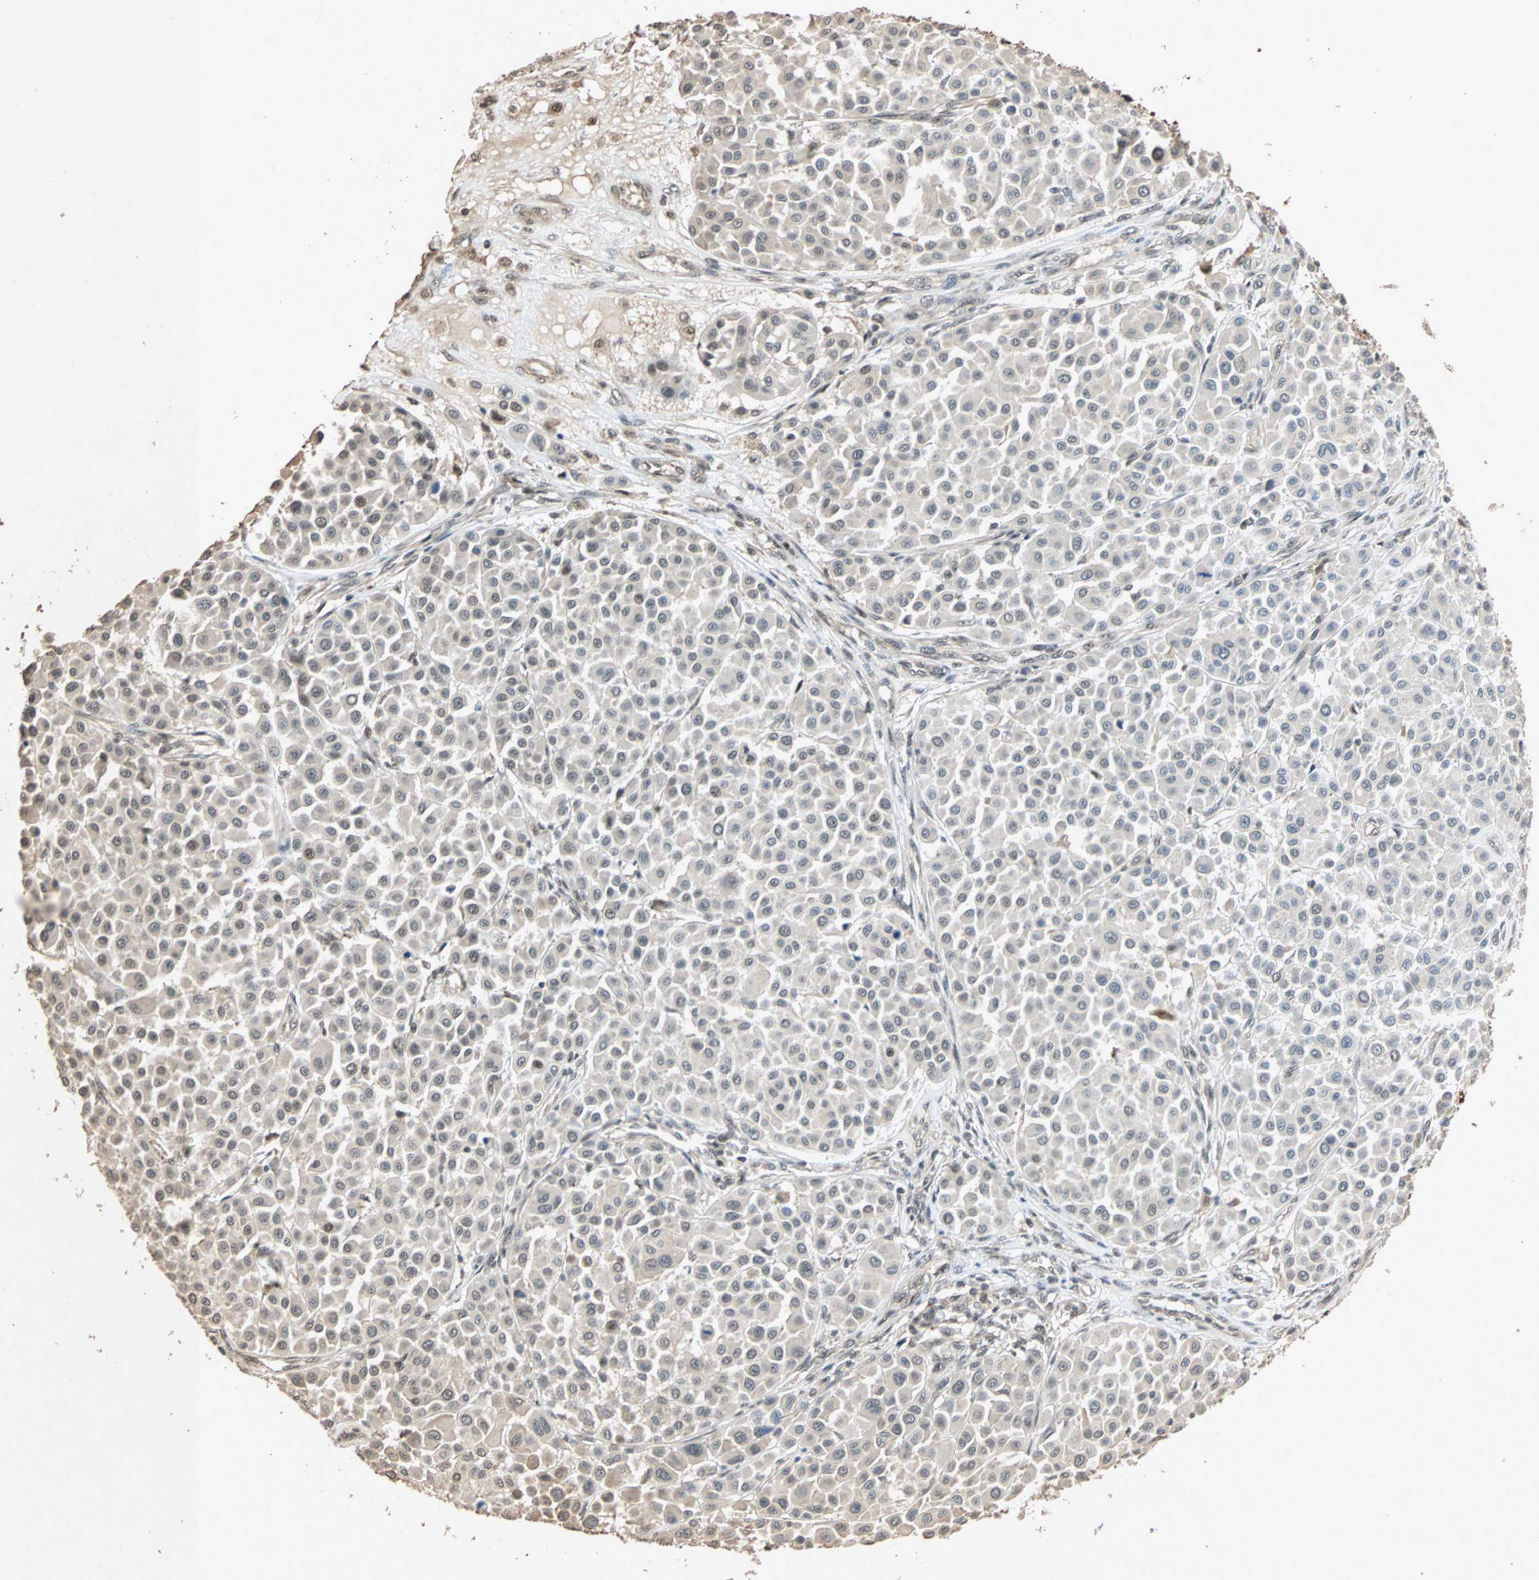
{"staining": {"intensity": "weak", "quantity": "<25%", "location": "cytoplasmic/membranous"}, "tissue": "melanoma", "cell_type": "Tumor cells", "image_type": "cancer", "snomed": [{"axis": "morphology", "description": "Malignant melanoma, Metastatic site"}, {"axis": "topography", "description": "Soft tissue"}], "caption": "Malignant melanoma (metastatic site) stained for a protein using IHC demonstrates no positivity tumor cells.", "gene": "CDC5L", "patient": {"sex": "male", "age": 41}}